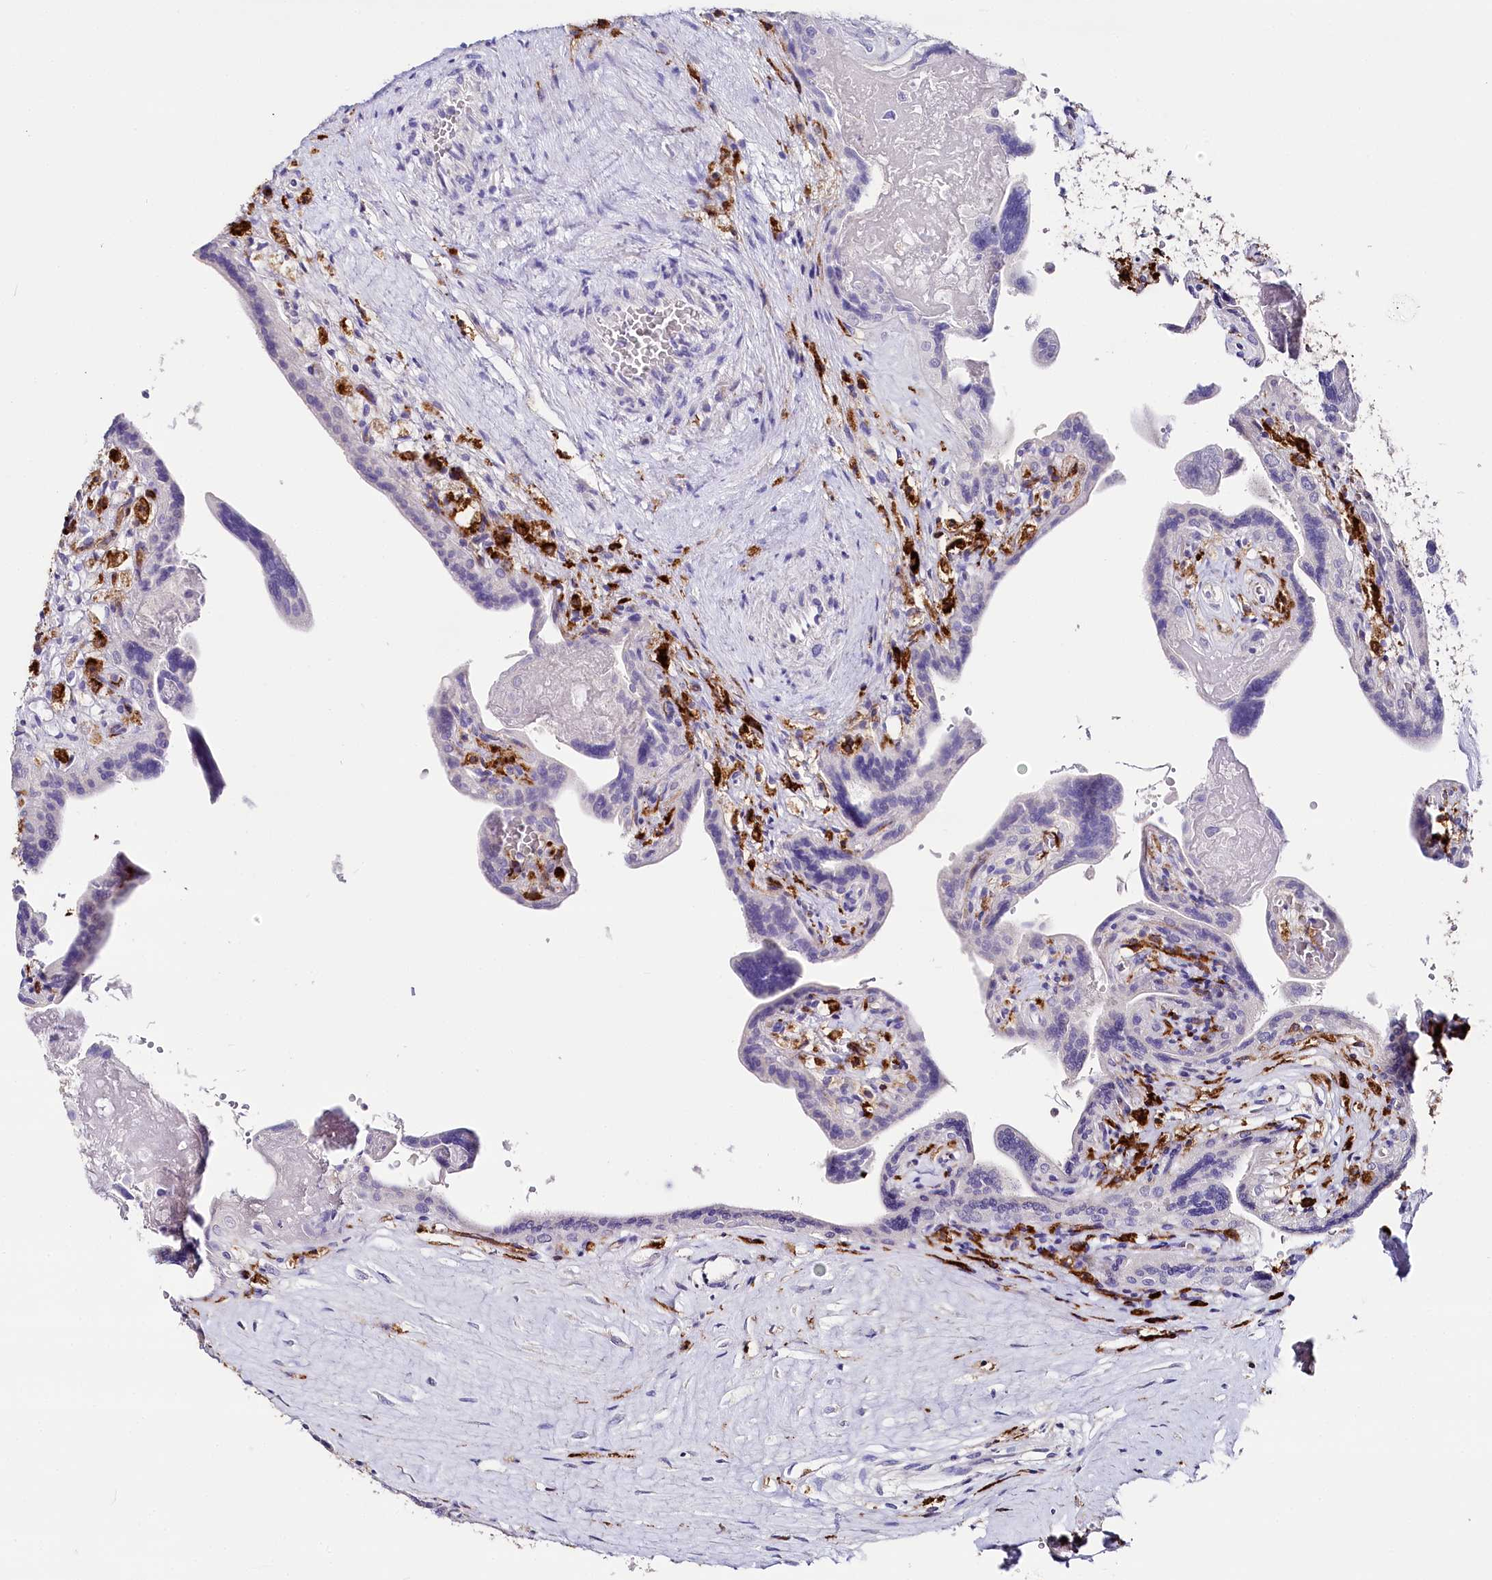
{"staining": {"intensity": "negative", "quantity": "none", "location": "none"}, "tissue": "placenta", "cell_type": "Trophoblastic cells", "image_type": "normal", "snomed": [{"axis": "morphology", "description": "Normal tissue, NOS"}, {"axis": "topography", "description": "Placenta"}], "caption": "Trophoblastic cells show no significant protein positivity in benign placenta. Brightfield microscopy of IHC stained with DAB (3,3'-diaminobenzidine) (brown) and hematoxylin (blue), captured at high magnification.", "gene": "CLEC4M", "patient": {"sex": "female", "age": 37}}